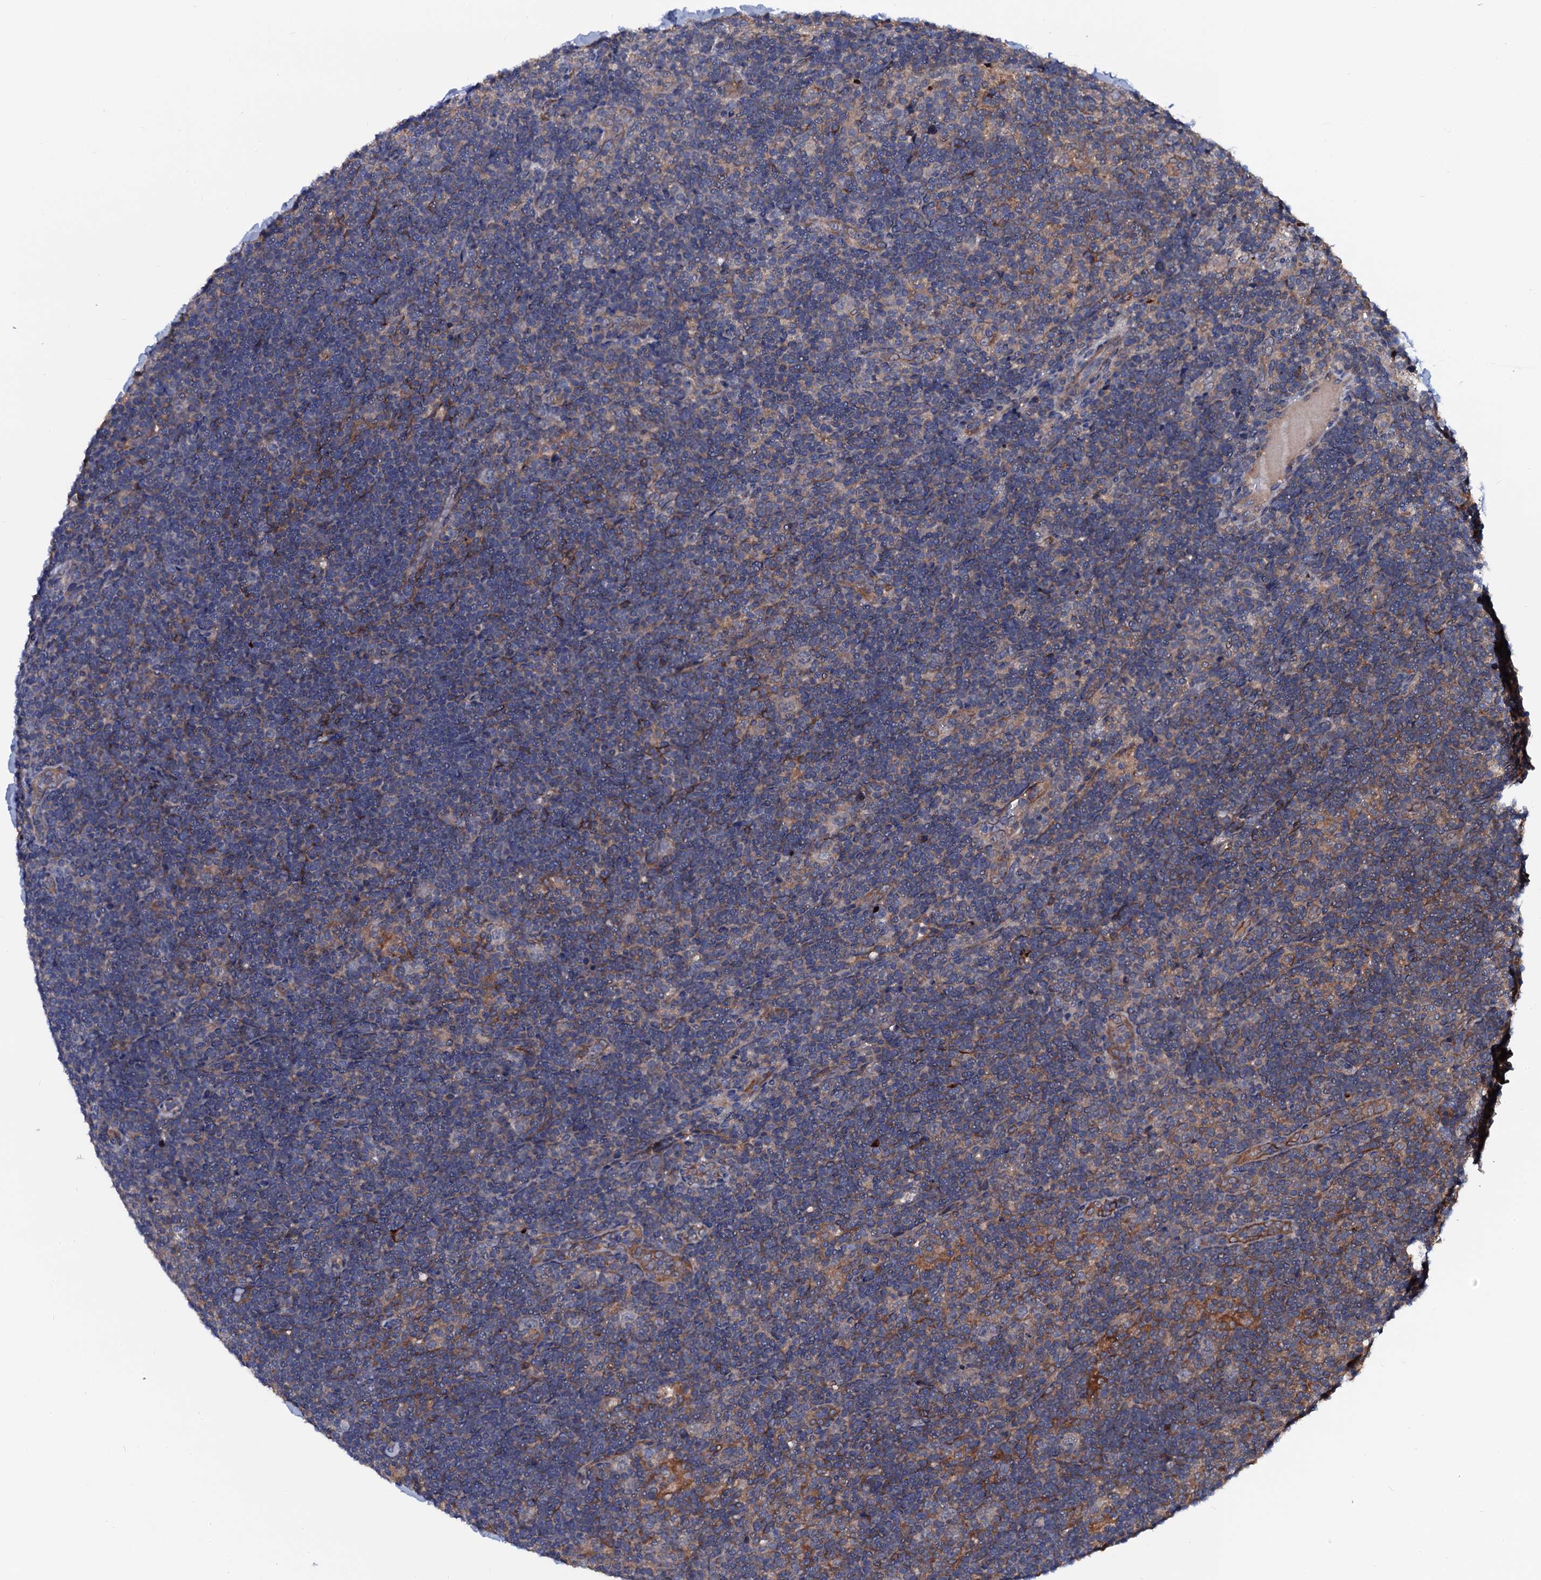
{"staining": {"intensity": "weak", "quantity": "<25%", "location": "cytoplasmic/membranous"}, "tissue": "lymphoma", "cell_type": "Tumor cells", "image_type": "cancer", "snomed": [{"axis": "morphology", "description": "Hodgkin's disease, NOS"}, {"axis": "topography", "description": "Lymph node"}], "caption": "A high-resolution histopathology image shows immunohistochemistry (IHC) staining of lymphoma, which displays no significant positivity in tumor cells.", "gene": "N4BP1", "patient": {"sex": "female", "age": 57}}